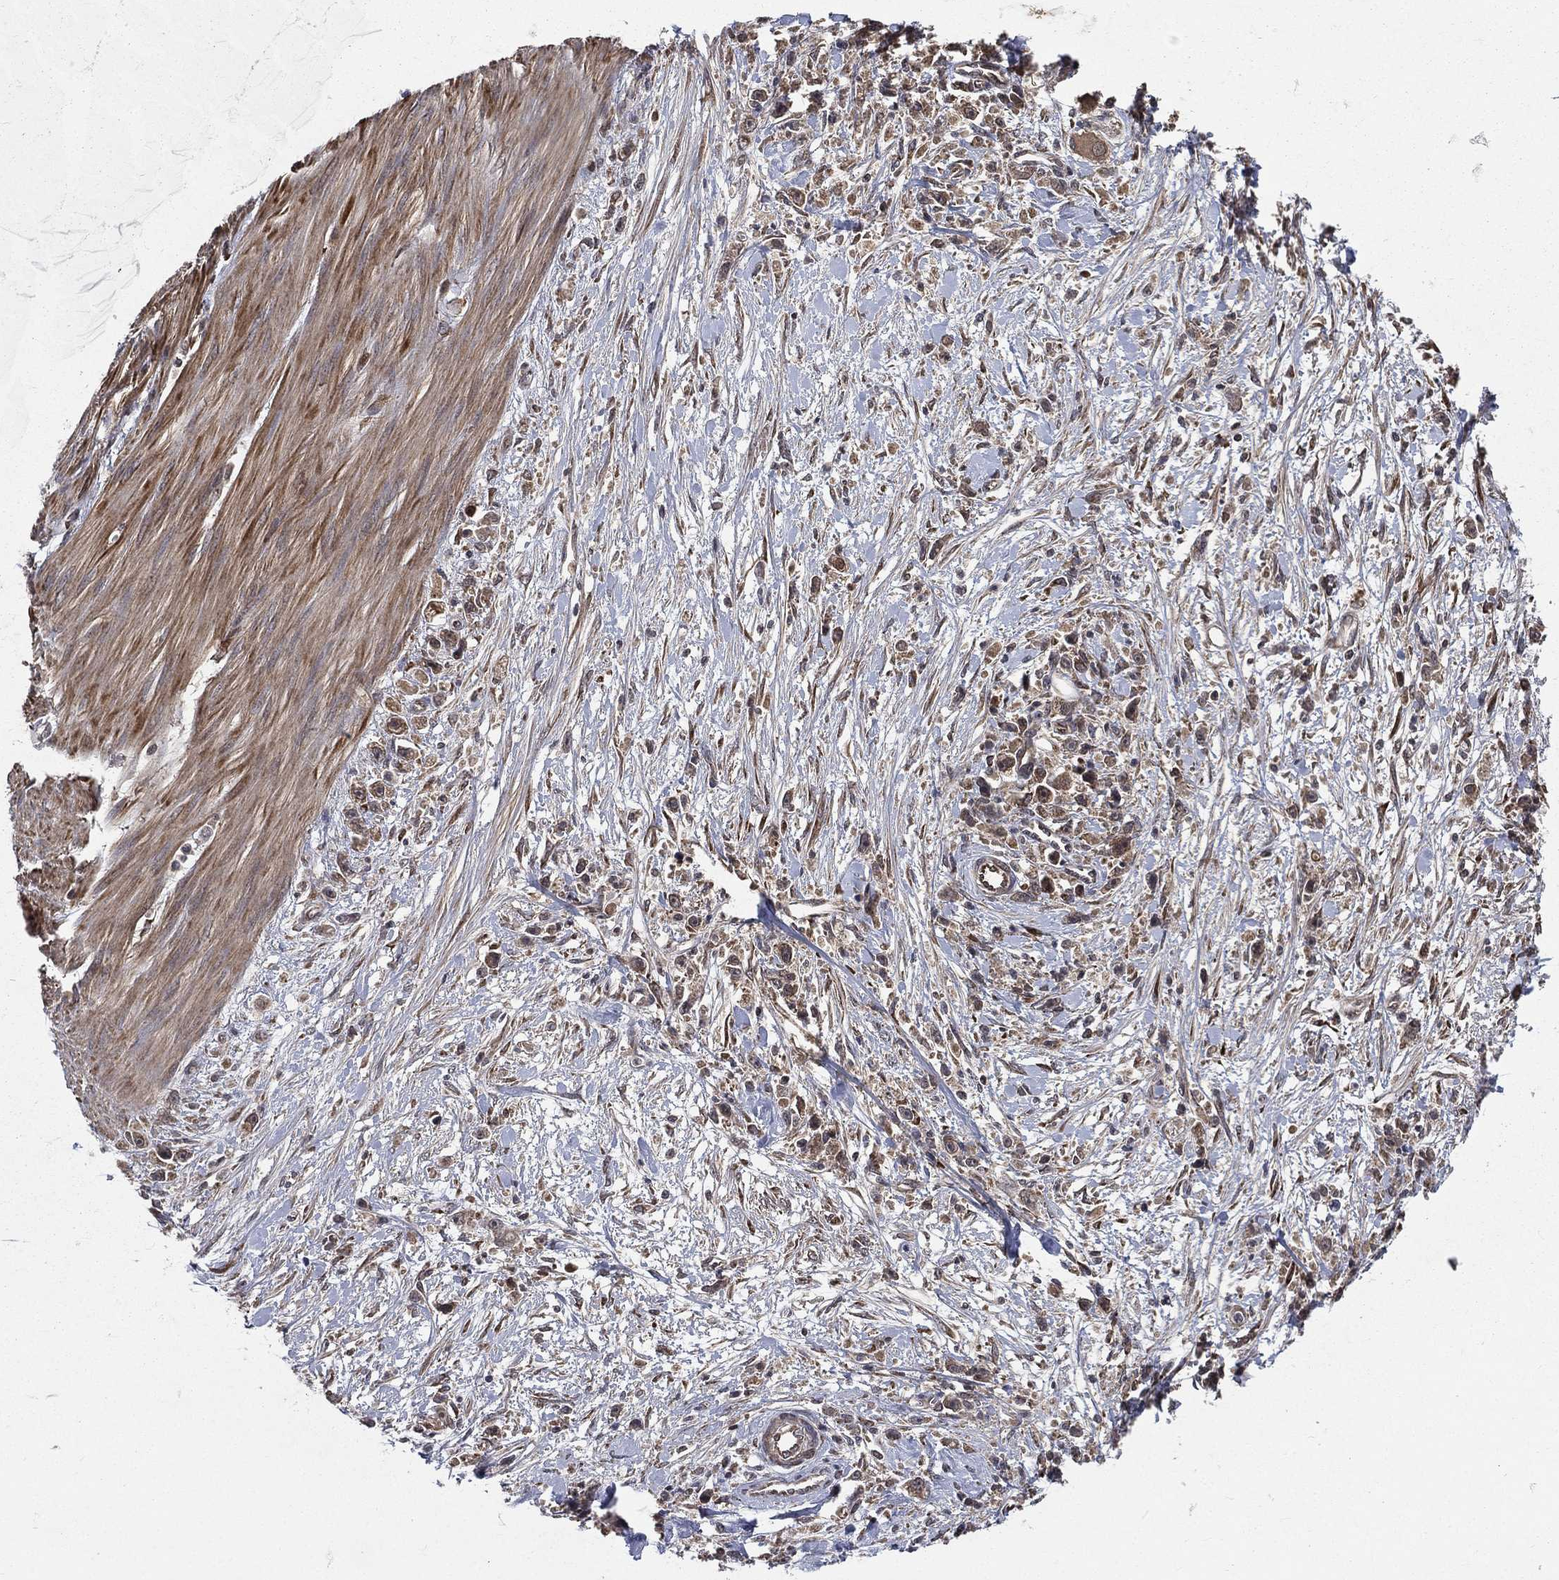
{"staining": {"intensity": "moderate", "quantity": "25%-75%", "location": "cytoplasmic/membranous"}, "tissue": "stomach cancer", "cell_type": "Tumor cells", "image_type": "cancer", "snomed": [{"axis": "morphology", "description": "Adenocarcinoma, NOS"}, {"axis": "topography", "description": "Stomach"}], "caption": "Adenocarcinoma (stomach) stained with DAB immunohistochemistry (IHC) demonstrates medium levels of moderate cytoplasmic/membranous positivity in approximately 25%-75% of tumor cells. (Stains: DAB (3,3'-diaminobenzidine) in brown, nuclei in blue, Microscopy: brightfield microscopy at high magnification).", "gene": "RAB11FIP4", "patient": {"sex": "female", "age": 59}}